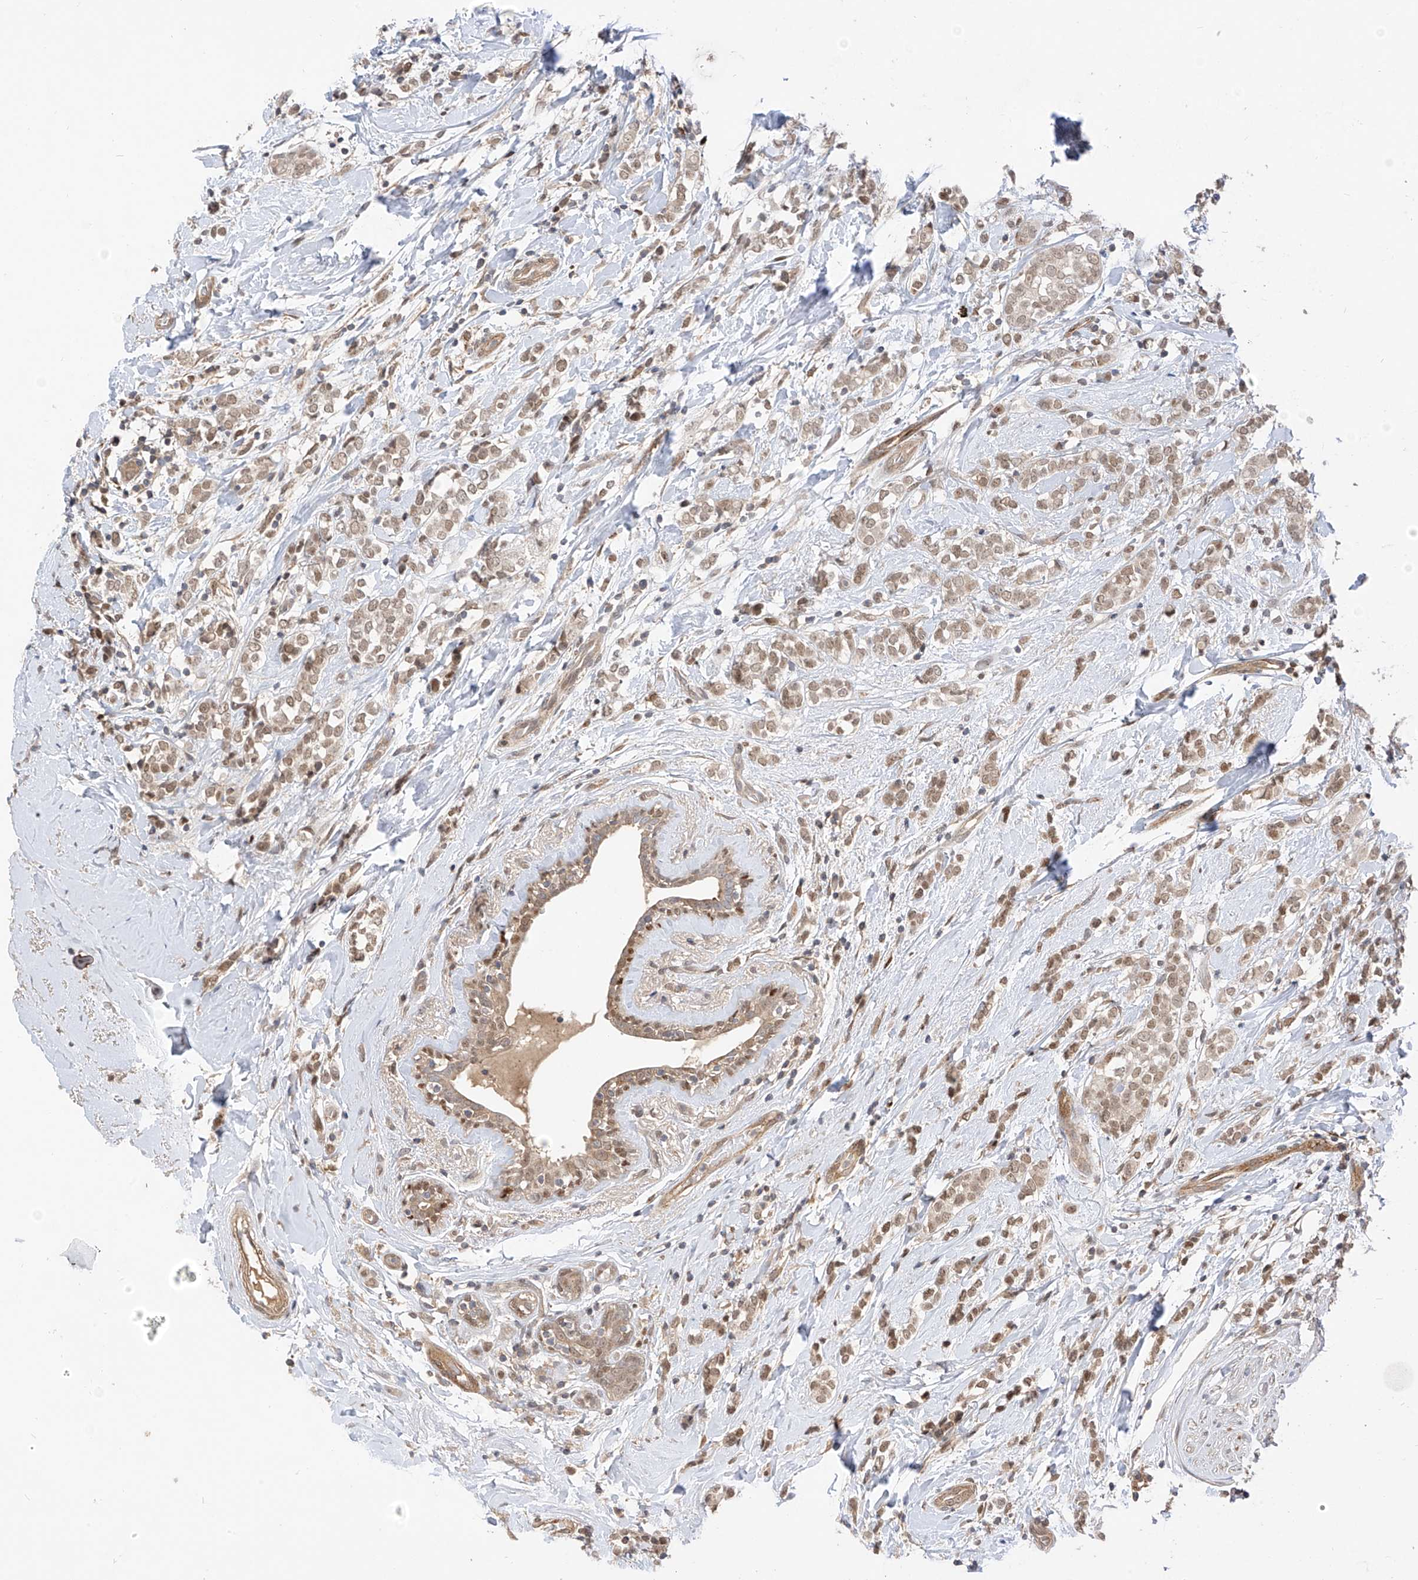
{"staining": {"intensity": "weak", "quantity": ">75%", "location": "nuclear"}, "tissue": "breast cancer", "cell_type": "Tumor cells", "image_type": "cancer", "snomed": [{"axis": "morphology", "description": "Normal tissue, NOS"}, {"axis": "morphology", "description": "Lobular carcinoma"}, {"axis": "topography", "description": "Breast"}], "caption": "The immunohistochemical stain highlights weak nuclear staining in tumor cells of lobular carcinoma (breast) tissue.", "gene": "MRTFA", "patient": {"sex": "female", "age": 47}}